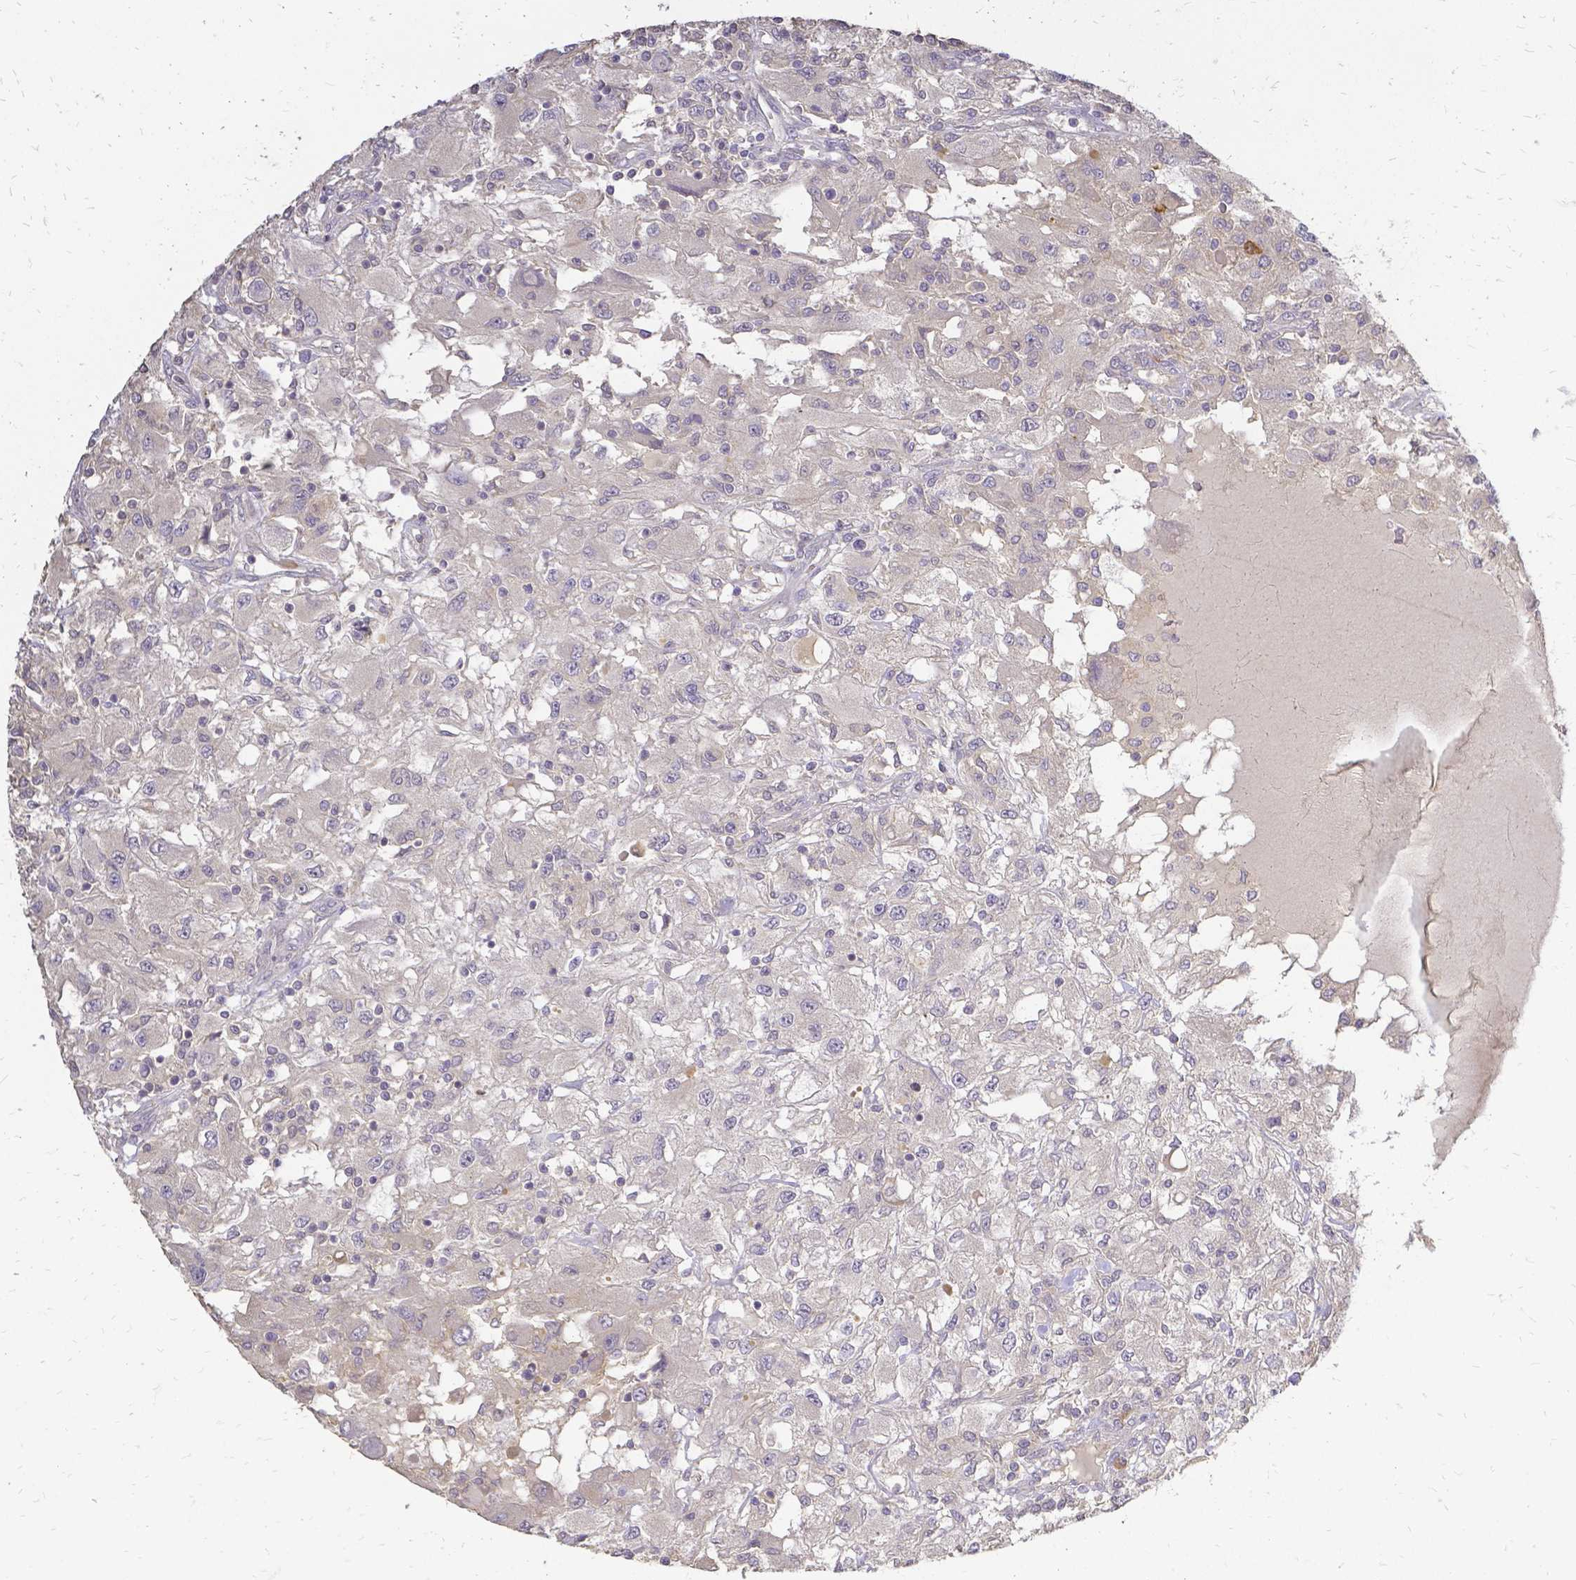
{"staining": {"intensity": "negative", "quantity": "none", "location": "none"}, "tissue": "renal cancer", "cell_type": "Tumor cells", "image_type": "cancer", "snomed": [{"axis": "morphology", "description": "Adenocarcinoma, NOS"}, {"axis": "topography", "description": "Kidney"}], "caption": "Immunohistochemistry (IHC) of renal cancer displays no staining in tumor cells.", "gene": "CIB1", "patient": {"sex": "female", "age": 67}}